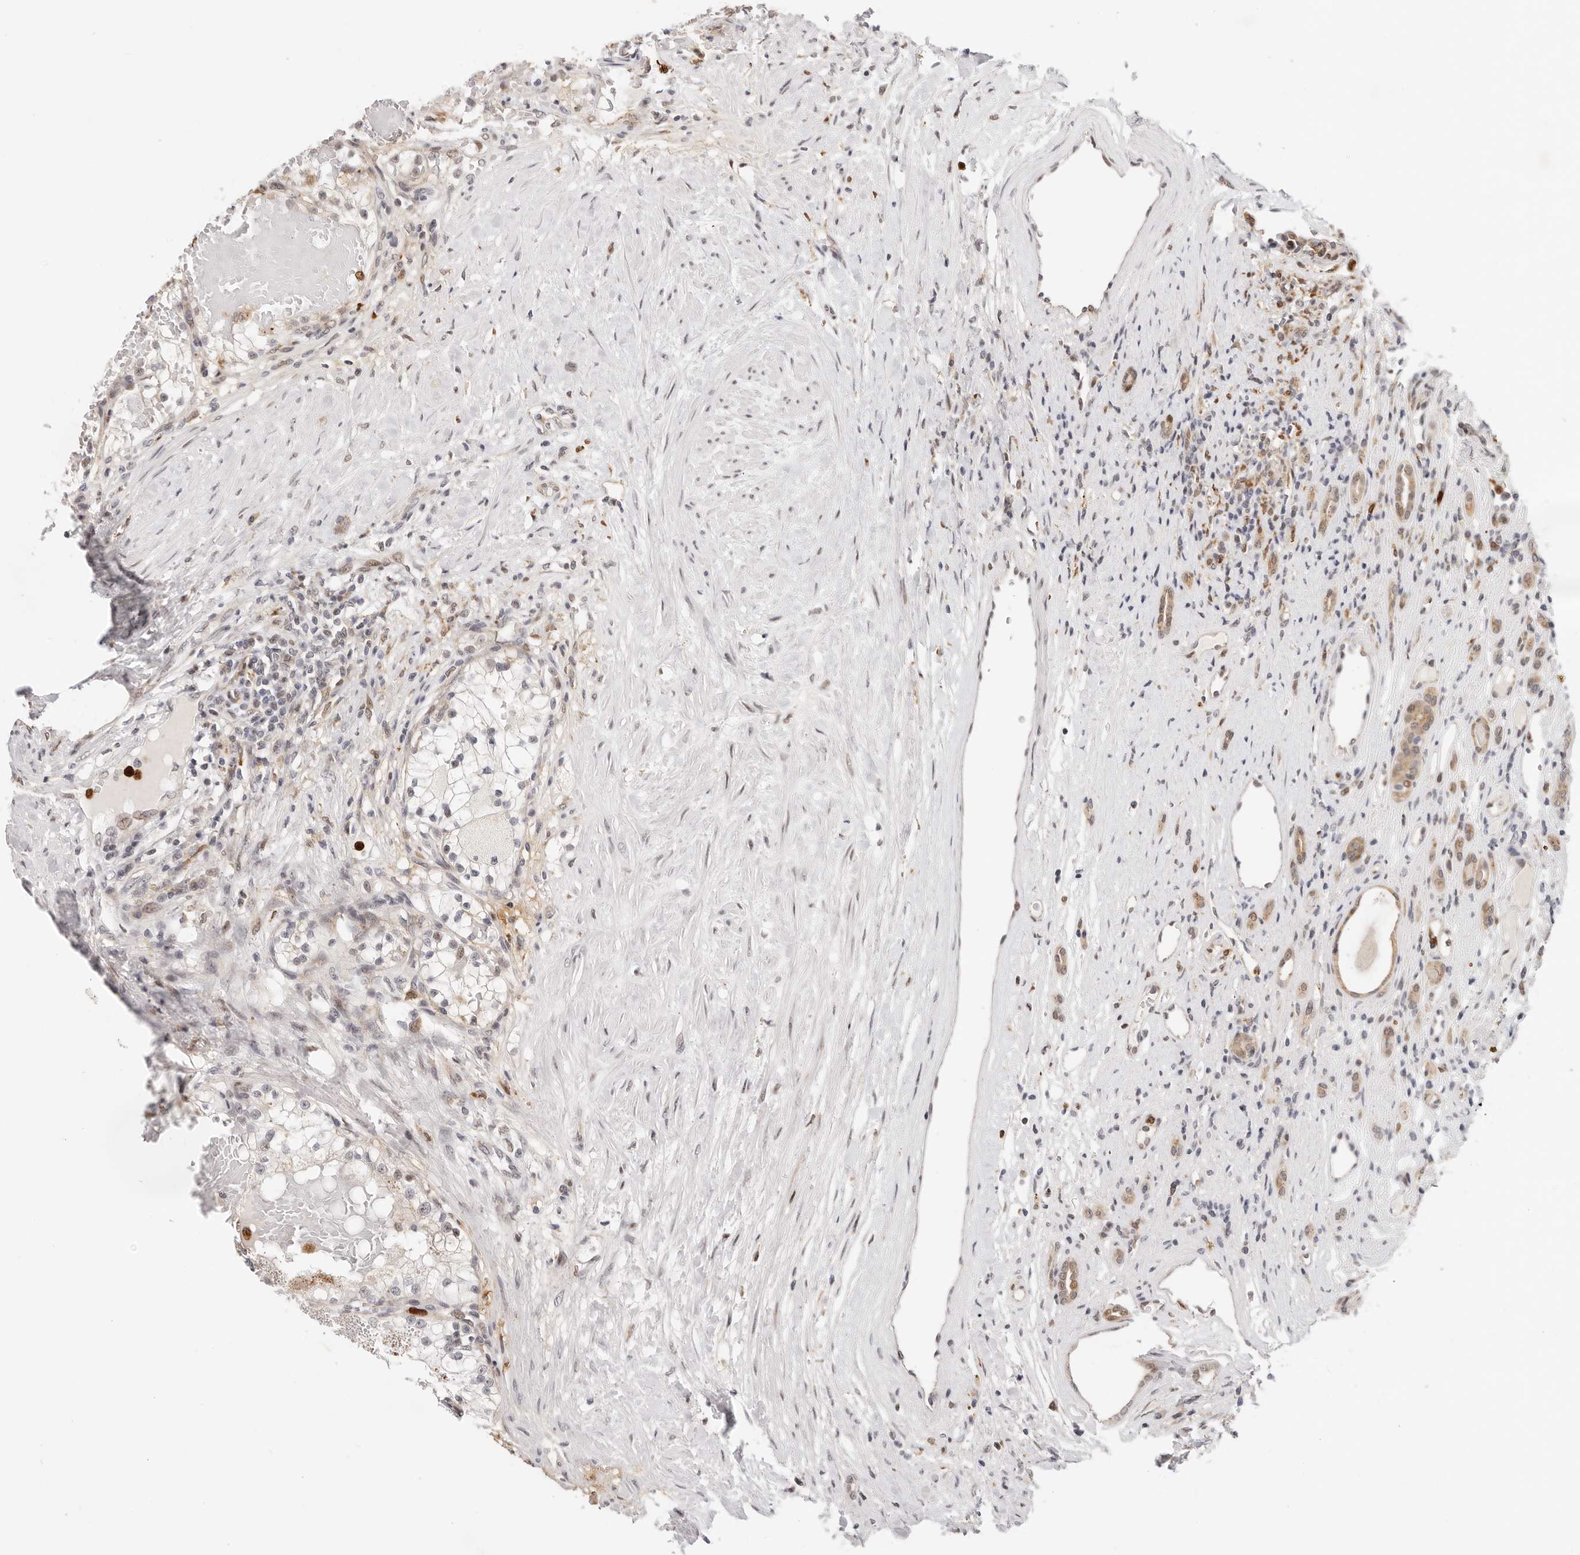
{"staining": {"intensity": "weak", "quantity": "<25%", "location": "cytoplasmic/membranous"}, "tissue": "renal cancer", "cell_type": "Tumor cells", "image_type": "cancer", "snomed": [{"axis": "morphology", "description": "Normal tissue, NOS"}, {"axis": "morphology", "description": "Adenocarcinoma, NOS"}, {"axis": "topography", "description": "Kidney"}], "caption": "Immunohistochemistry micrograph of neoplastic tissue: renal cancer (adenocarcinoma) stained with DAB displays no significant protein expression in tumor cells.", "gene": "AFDN", "patient": {"sex": "male", "age": 68}}